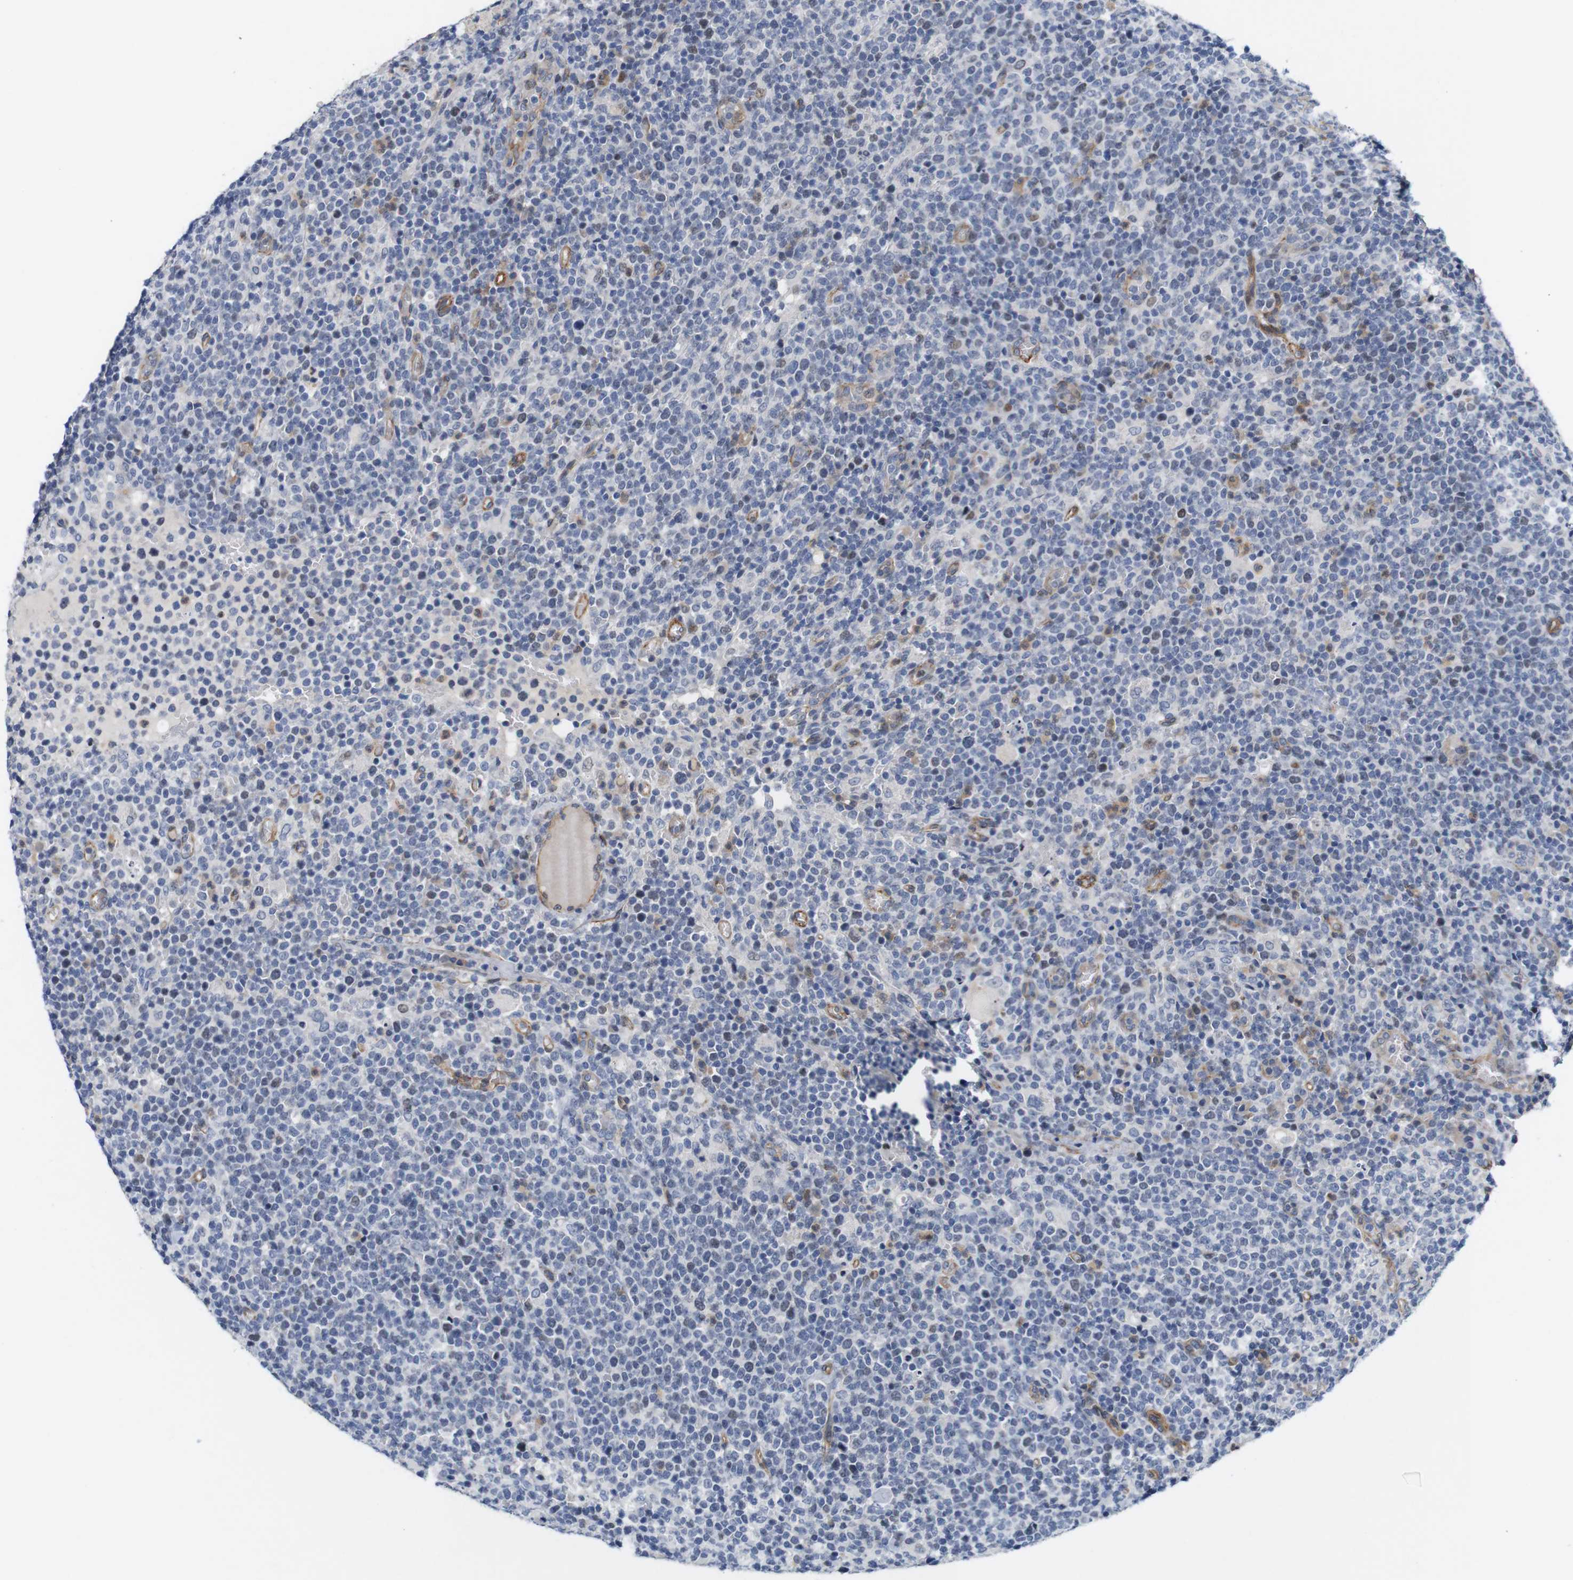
{"staining": {"intensity": "weak", "quantity": "<25%", "location": "nuclear"}, "tissue": "lymphoma", "cell_type": "Tumor cells", "image_type": "cancer", "snomed": [{"axis": "morphology", "description": "Malignant lymphoma, non-Hodgkin's type, High grade"}, {"axis": "topography", "description": "Lymph node"}], "caption": "Micrograph shows no significant protein staining in tumor cells of lymphoma.", "gene": "CYB561", "patient": {"sex": "male", "age": 61}}